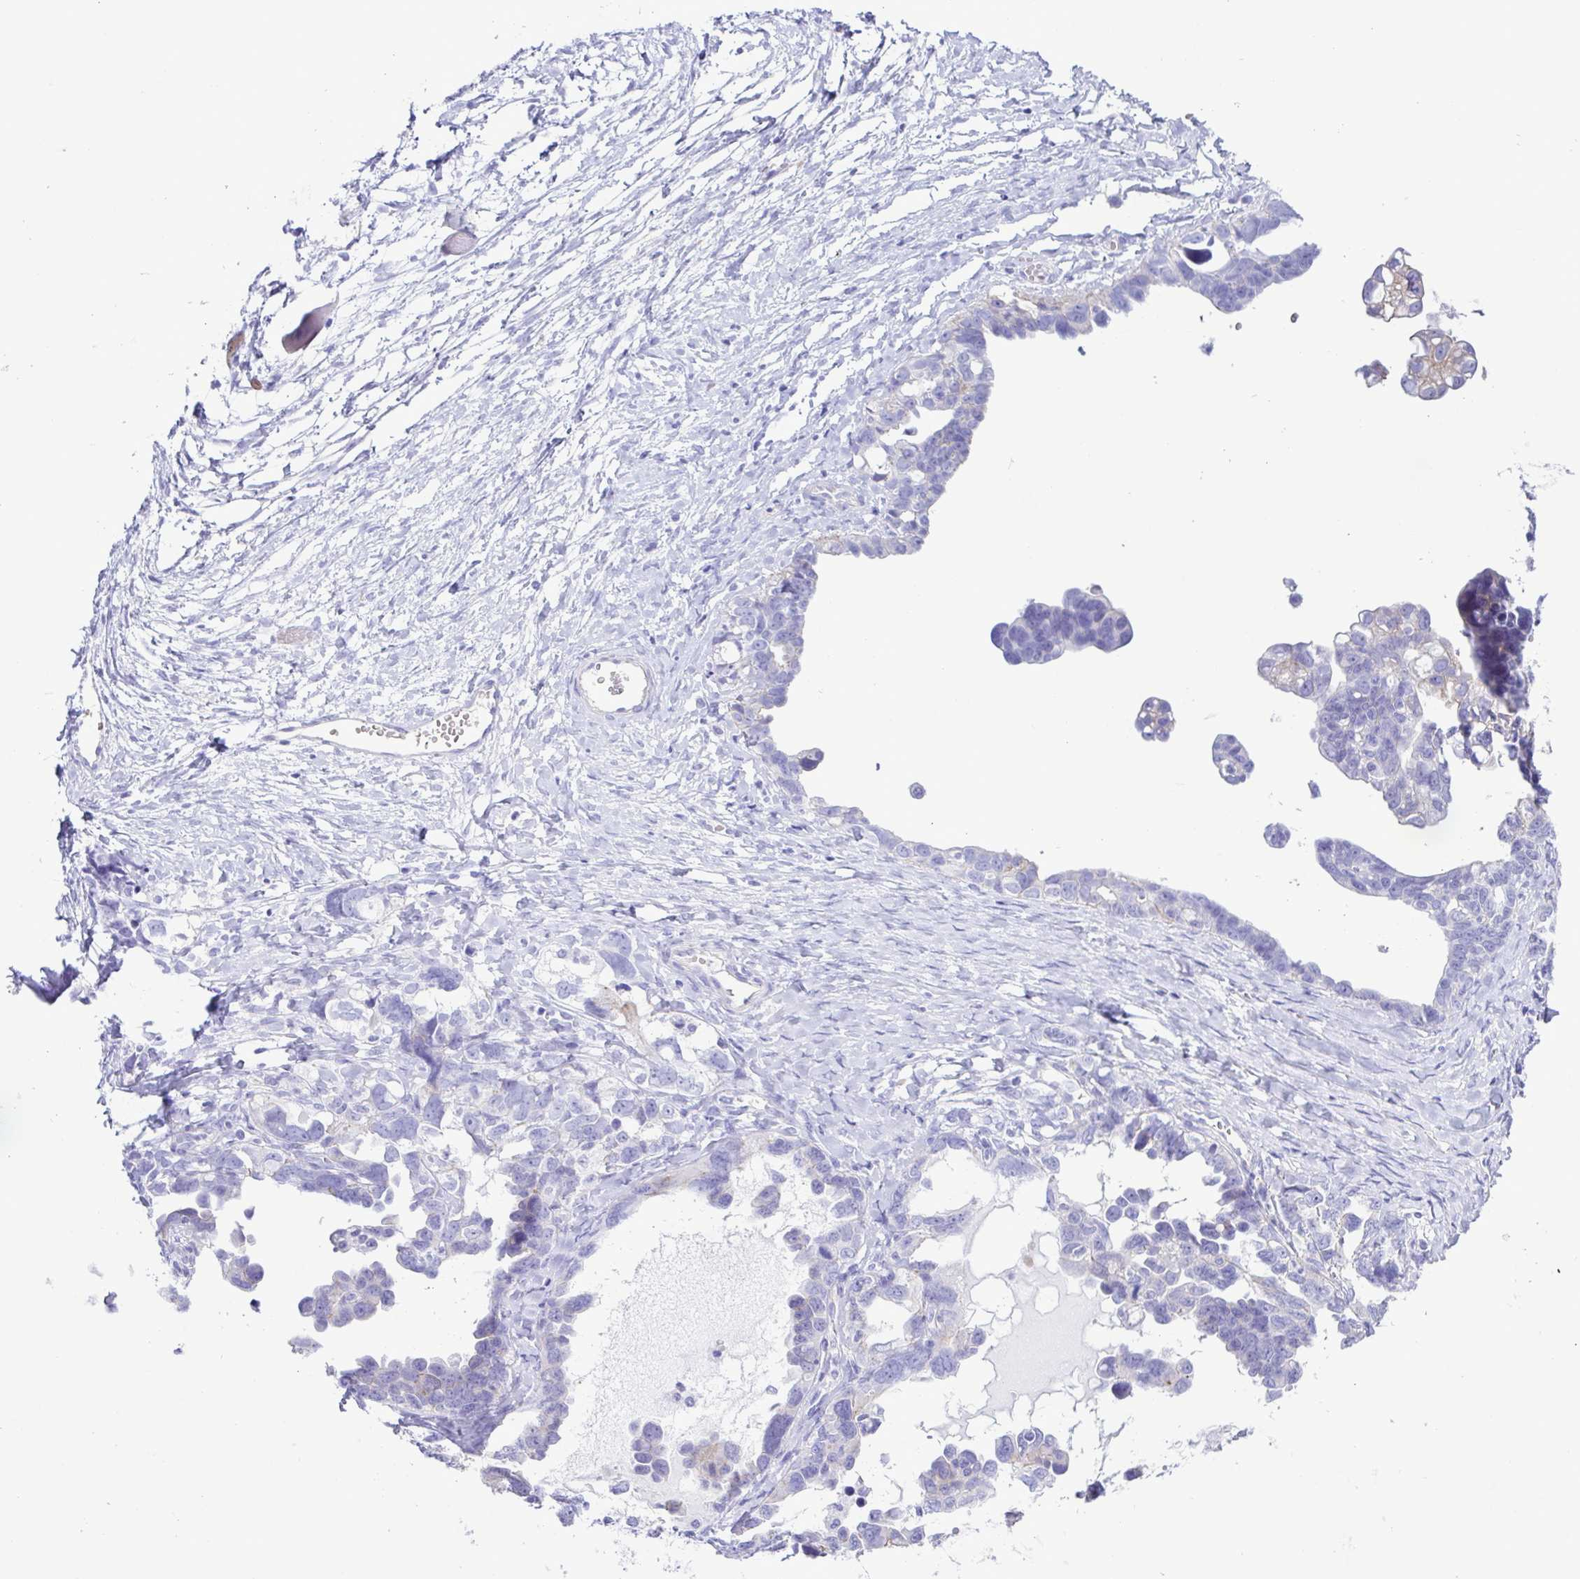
{"staining": {"intensity": "negative", "quantity": "none", "location": "none"}, "tissue": "ovarian cancer", "cell_type": "Tumor cells", "image_type": "cancer", "snomed": [{"axis": "morphology", "description": "Cystadenocarcinoma, serous, NOS"}, {"axis": "topography", "description": "Ovary"}], "caption": "IHC of human ovarian serous cystadenocarcinoma reveals no expression in tumor cells.", "gene": "CYP11A1", "patient": {"sex": "female", "age": 69}}